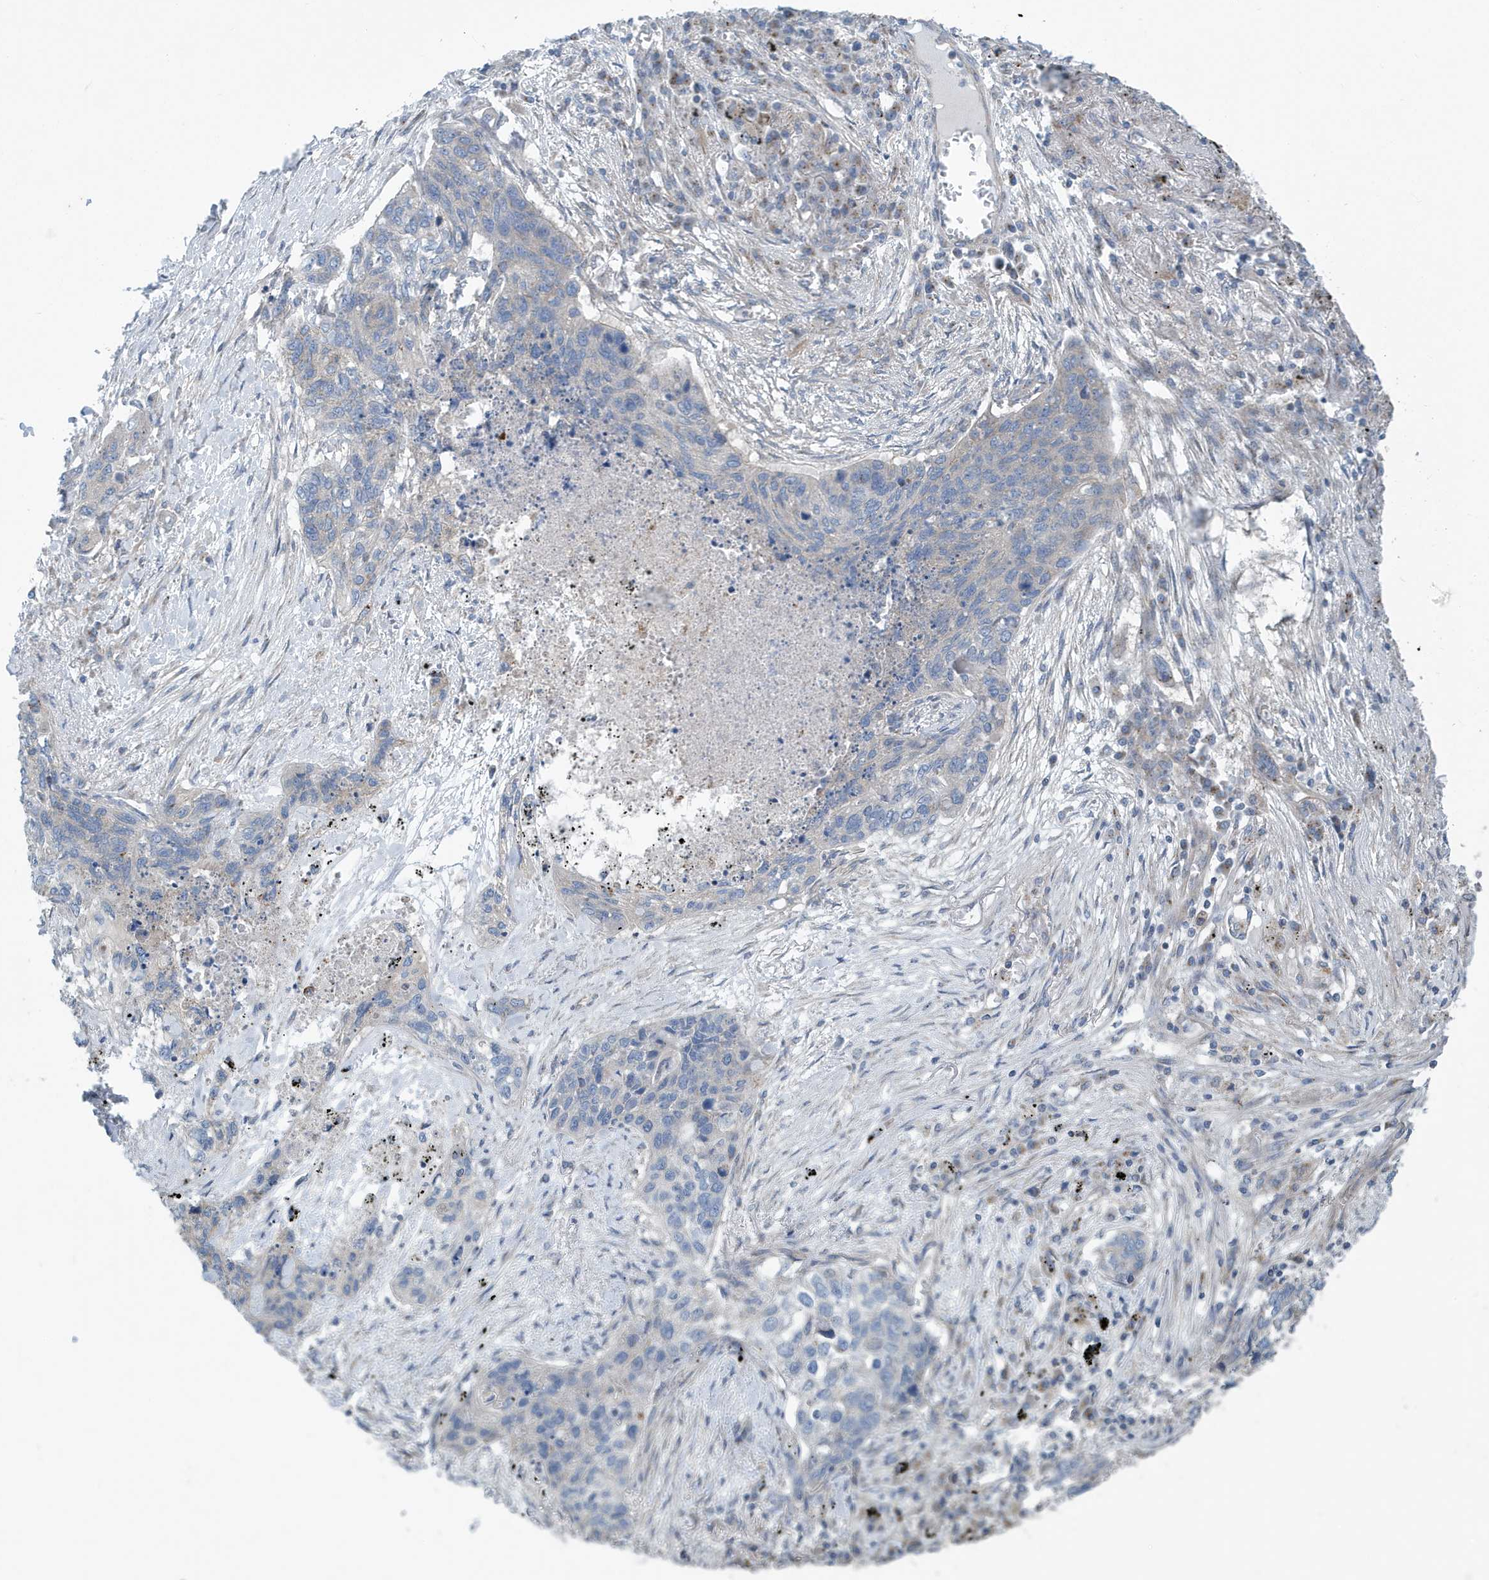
{"staining": {"intensity": "negative", "quantity": "none", "location": "none"}, "tissue": "lung cancer", "cell_type": "Tumor cells", "image_type": "cancer", "snomed": [{"axis": "morphology", "description": "Squamous cell carcinoma, NOS"}, {"axis": "topography", "description": "Lung"}], "caption": "A histopathology image of squamous cell carcinoma (lung) stained for a protein demonstrates no brown staining in tumor cells. (Stains: DAB immunohistochemistry with hematoxylin counter stain, Microscopy: brightfield microscopy at high magnification).", "gene": "PPM1M", "patient": {"sex": "female", "age": 63}}